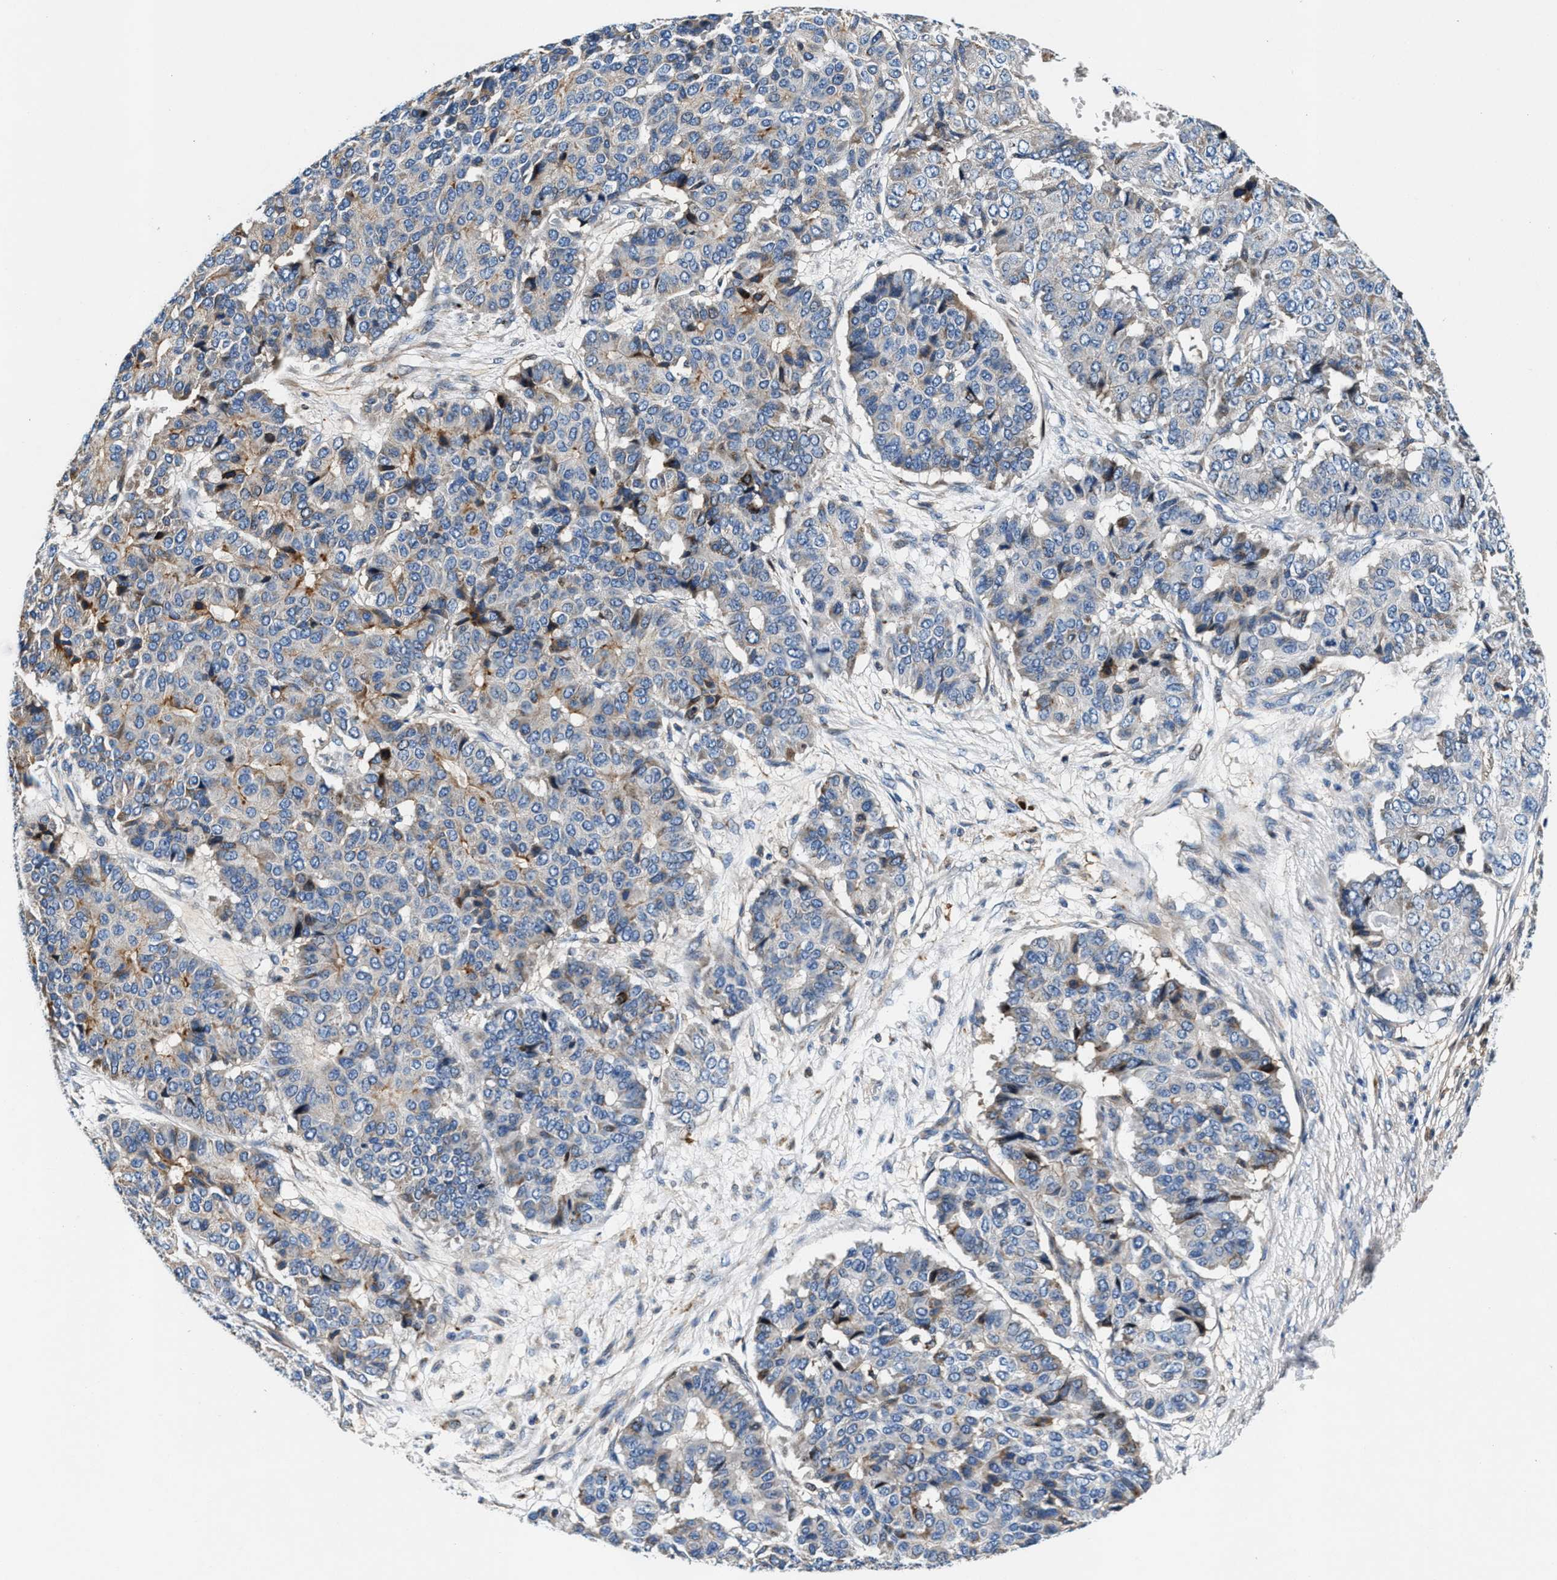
{"staining": {"intensity": "moderate", "quantity": "<25%", "location": "cytoplasmic/membranous"}, "tissue": "pancreatic cancer", "cell_type": "Tumor cells", "image_type": "cancer", "snomed": [{"axis": "morphology", "description": "Adenocarcinoma, NOS"}, {"axis": "topography", "description": "Pancreas"}], "caption": "A photomicrograph of human pancreatic cancer stained for a protein shows moderate cytoplasmic/membranous brown staining in tumor cells.", "gene": "SLFN11", "patient": {"sex": "male", "age": 50}}